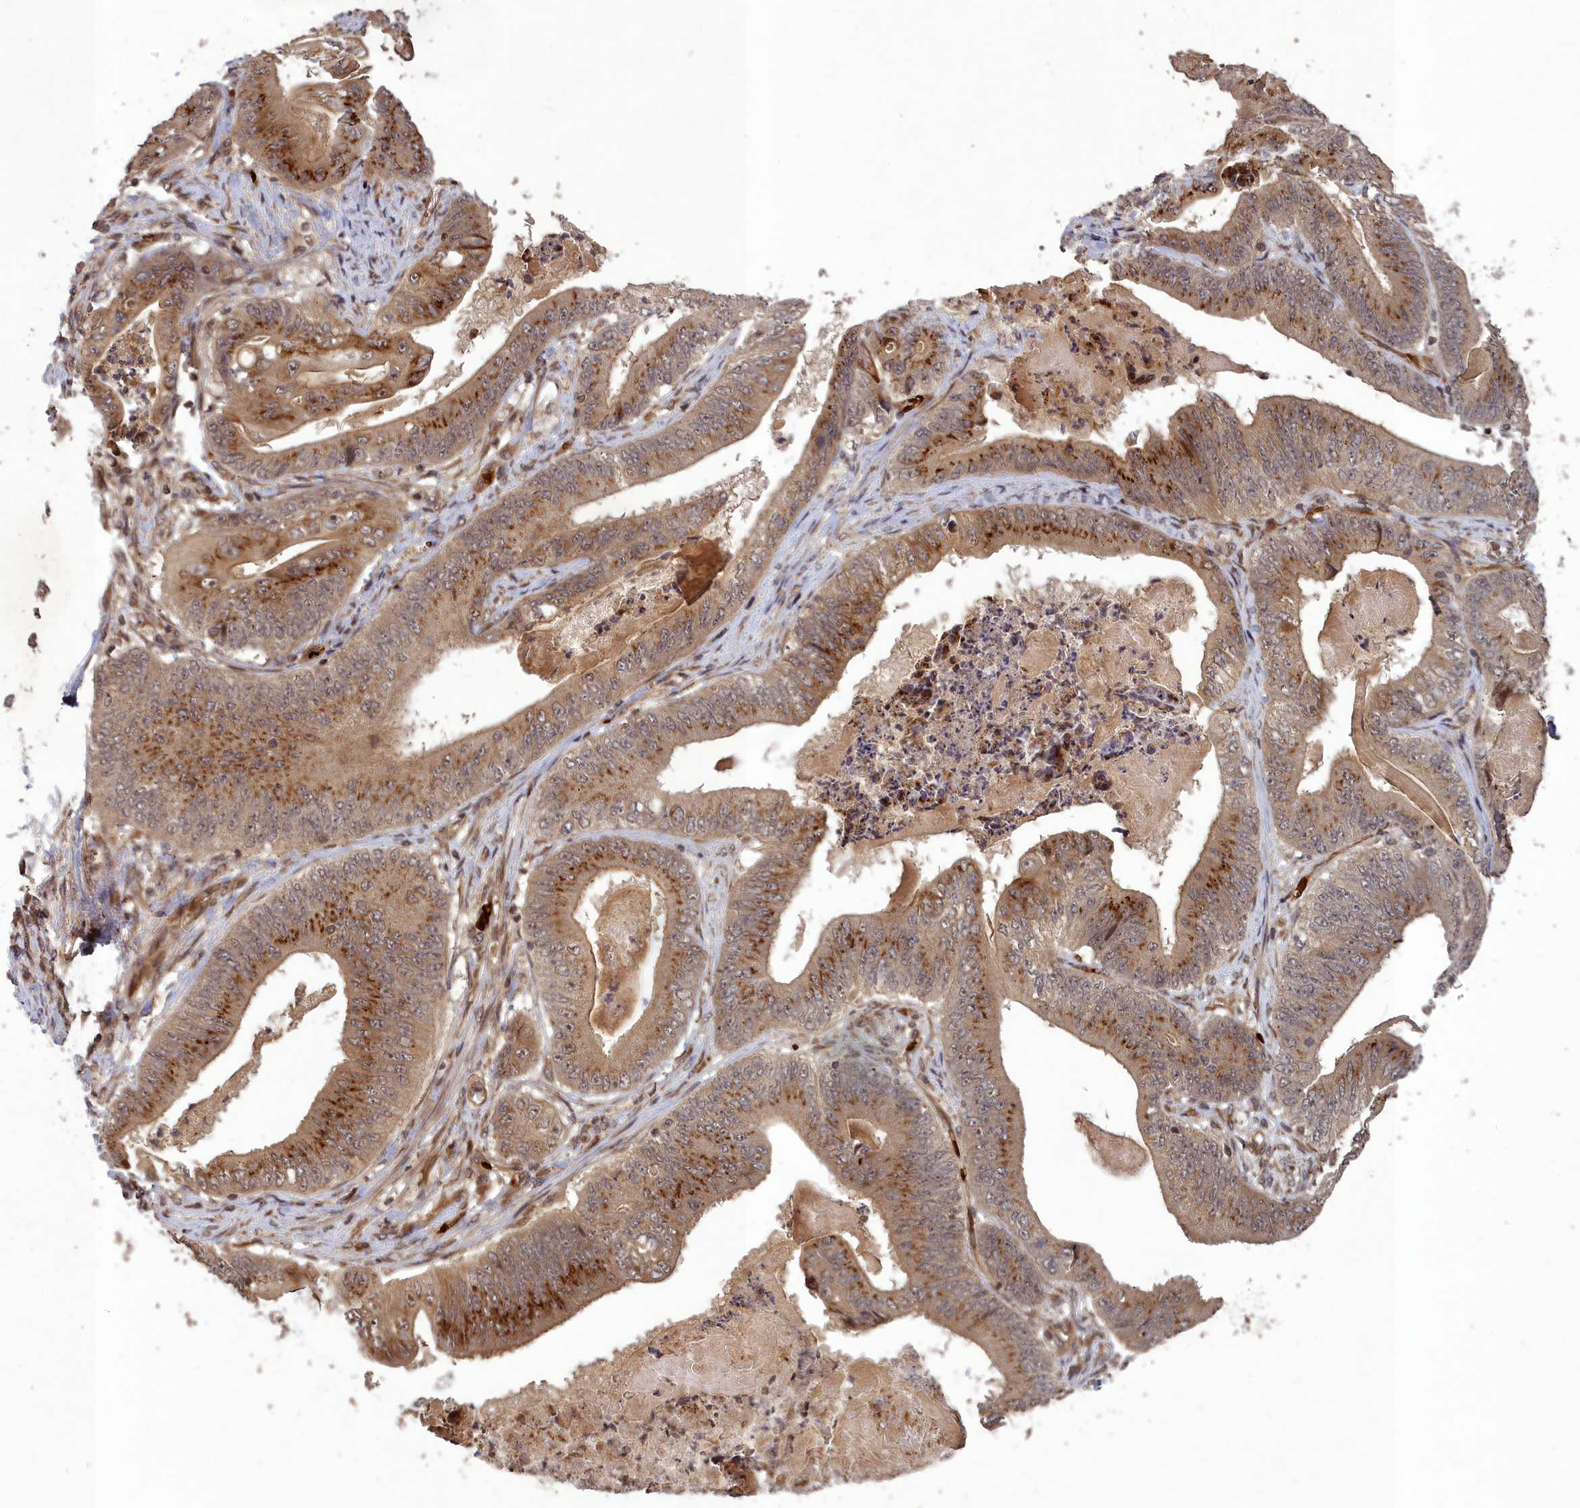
{"staining": {"intensity": "strong", "quantity": ">75%", "location": "cytoplasmic/membranous"}, "tissue": "stomach cancer", "cell_type": "Tumor cells", "image_type": "cancer", "snomed": [{"axis": "morphology", "description": "Adenocarcinoma, NOS"}, {"axis": "topography", "description": "Stomach"}], "caption": "About >75% of tumor cells in human stomach cancer display strong cytoplasmic/membranous protein expression as visualized by brown immunohistochemical staining.", "gene": "SRMS", "patient": {"sex": "female", "age": 73}}